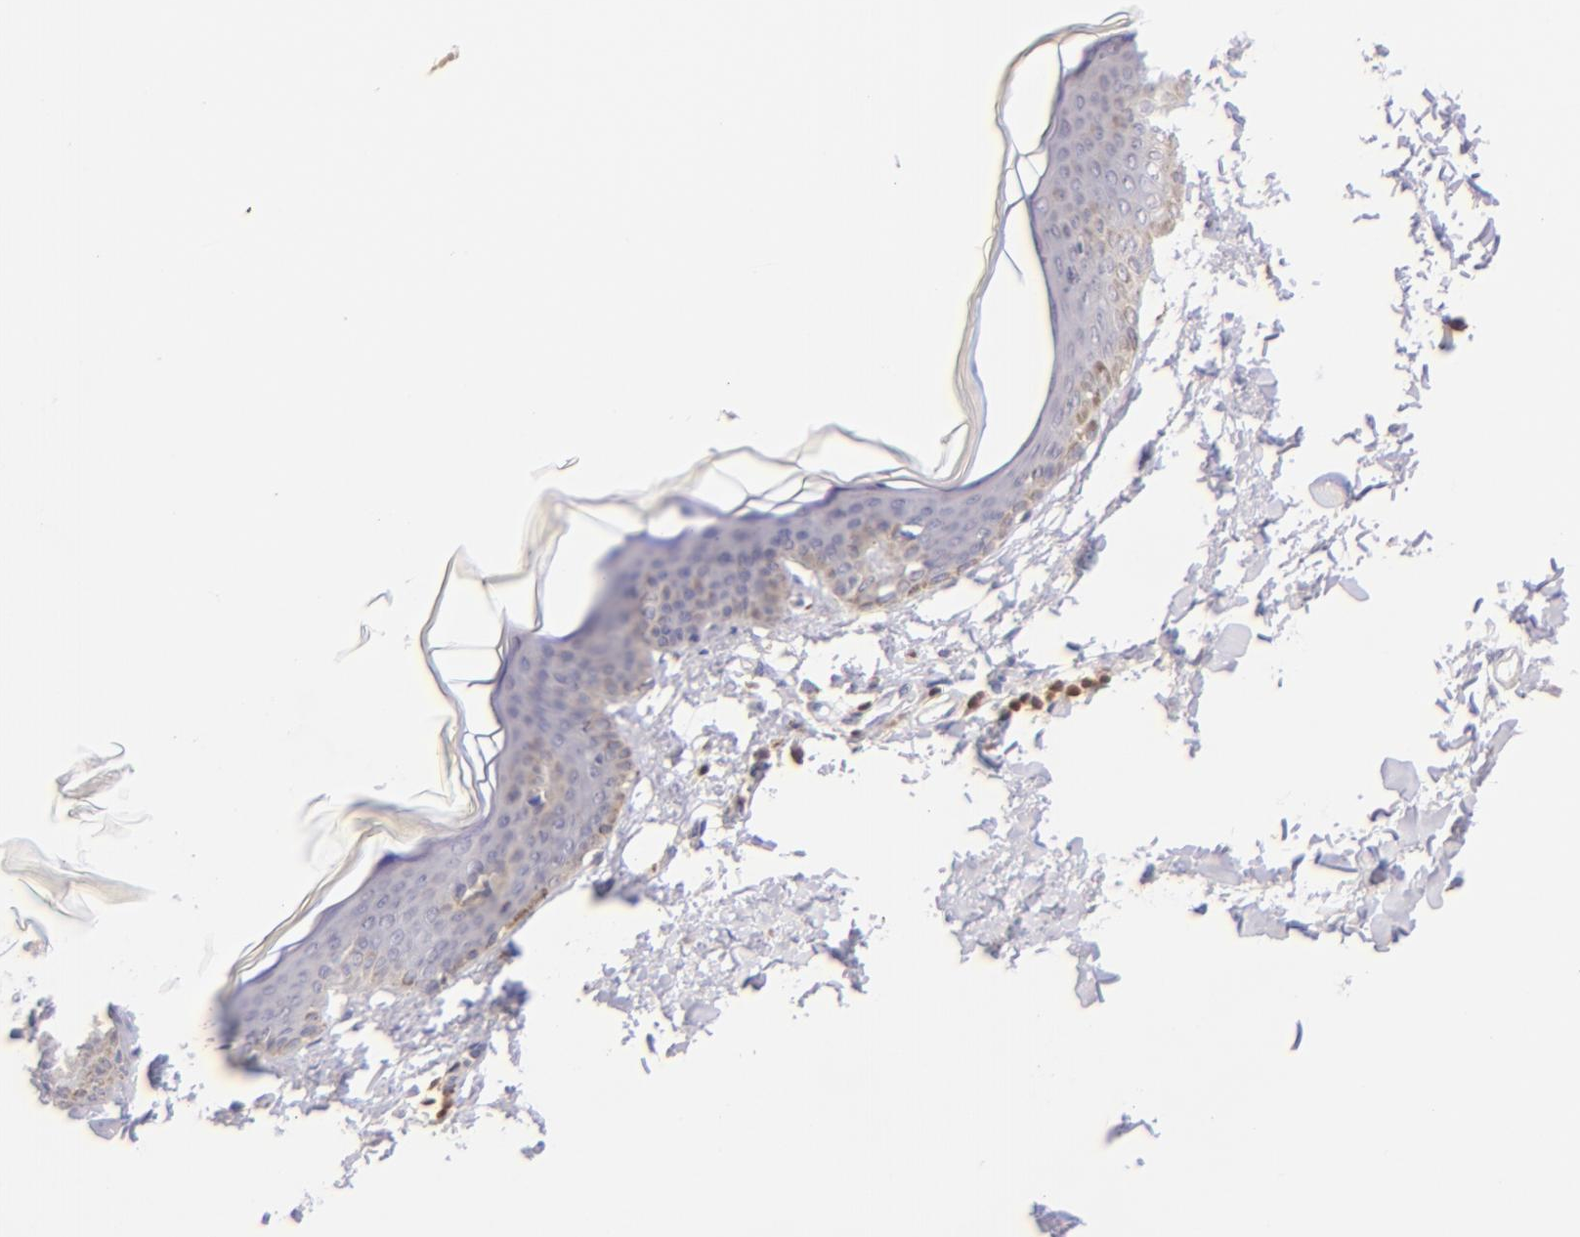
{"staining": {"intensity": "negative", "quantity": "none", "location": "none"}, "tissue": "skin", "cell_type": "Fibroblasts", "image_type": "normal", "snomed": [{"axis": "morphology", "description": "Normal tissue, NOS"}, {"axis": "topography", "description": "Skin"}], "caption": "The image shows no significant positivity in fibroblasts of skin. (Stains: DAB (3,3'-diaminobenzidine) IHC with hematoxylin counter stain, Microscopy: brightfield microscopy at high magnification).", "gene": "ZAP70", "patient": {"sex": "female", "age": 17}}